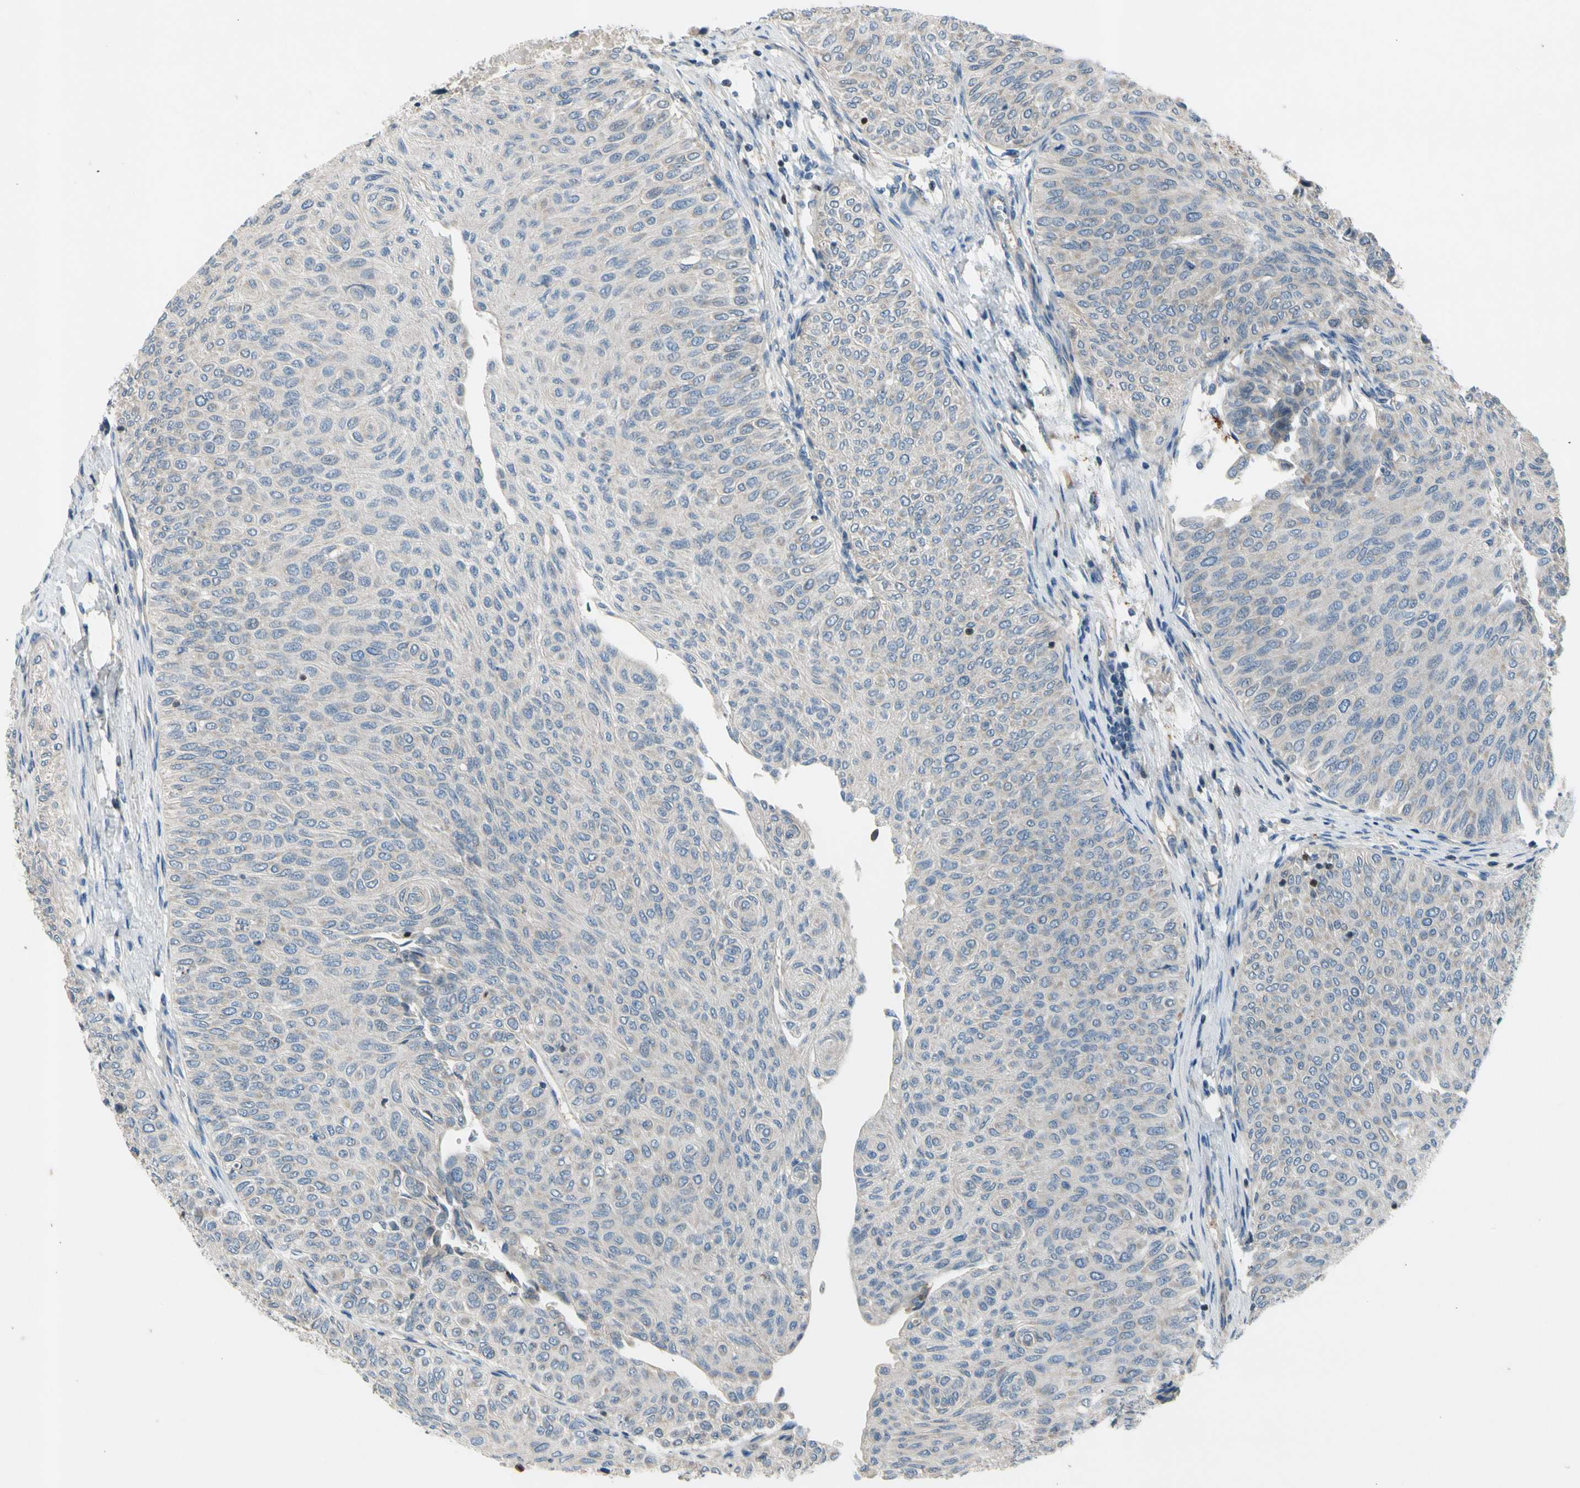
{"staining": {"intensity": "negative", "quantity": "none", "location": "none"}, "tissue": "urothelial cancer", "cell_type": "Tumor cells", "image_type": "cancer", "snomed": [{"axis": "morphology", "description": "Urothelial carcinoma, Low grade"}, {"axis": "topography", "description": "Urinary bladder"}], "caption": "This is an immunohistochemistry (IHC) photomicrograph of human urothelial cancer. There is no positivity in tumor cells.", "gene": "TBX21", "patient": {"sex": "male", "age": 78}}